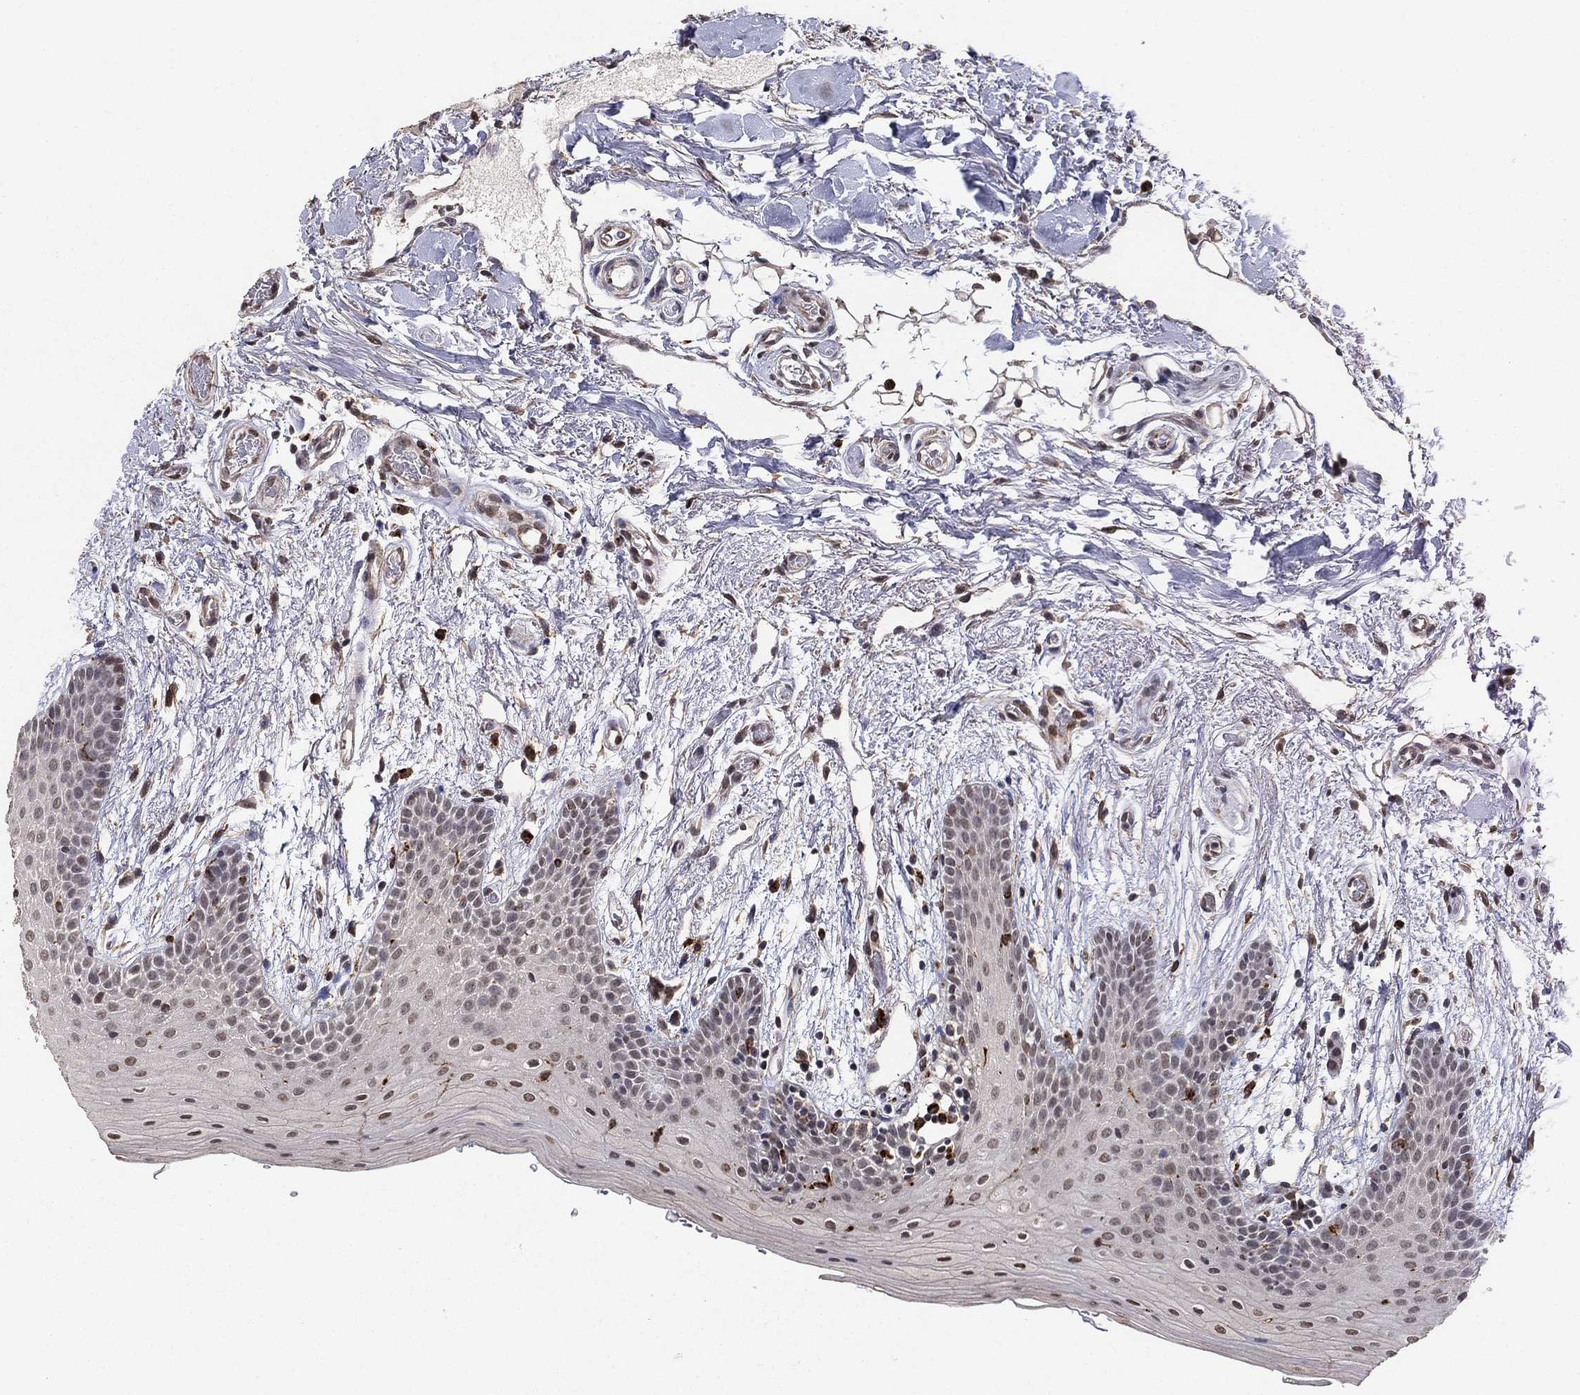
{"staining": {"intensity": "weak", "quantity": "<25%", "location": "nuclear"}, "tissue": "oral mucosa", "cell_type": "Squamous epithelial cells", "image_type": "normal", "snomed": [{"axis": "morphology", "description": "Normal tissue, NOS"}, {"axis": "topography", "description": "Oral tissue"}, {"axis": "topography", "description": "Tounge, NOS"}], "caption": "This photomicrograph is of unremarkable oral mucosa stained with IHC to label a protein in brown with the nuclei are counter-stained blue. There is no positivity in squamous epithelial cells. (Stains: DAB (3,3'-diaminobenzidine) immunohistochemistry with hematoxylin counter stain, Microscopy: brightfield microscopy at high magnification).", "gene": "GRIA3", "patient": {"sex": "female", "age": 86}}